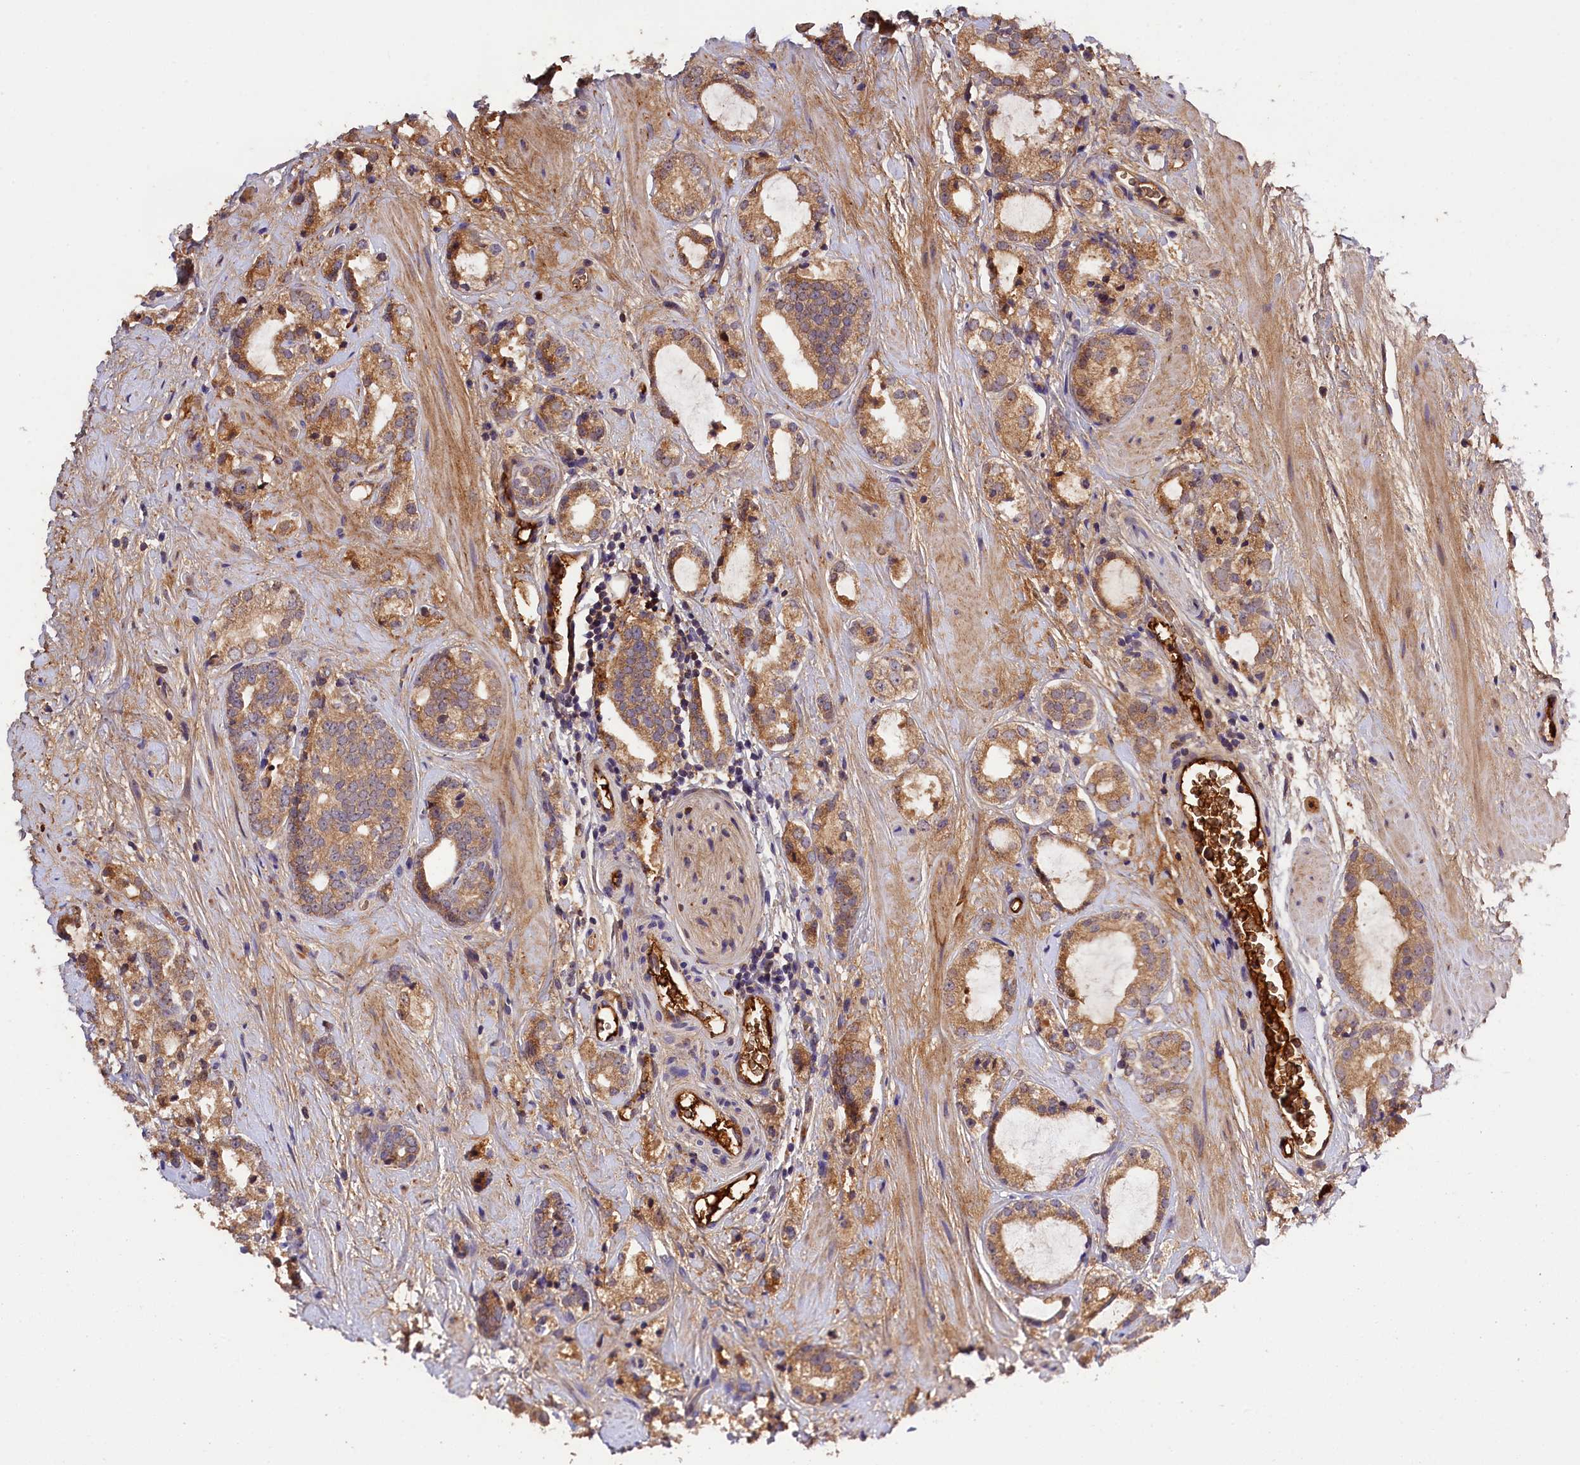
{"staining": {"intensity": "moderate", "quantity": ">75%", "location": "cytoplasmic/membranous"}, "tissue": "prostate cancer", "cell_type": "Tumor cells", "image_type": "cancer", "snomed": [{"axis": "morphology", "description": "Adenocarcinoma, High grade"}, {"axis": "topography", "description": "Prostate"}], "caption": "Adenocarcinoma (high-grade) (prostate) stained with a protein marker displays moderate staining in tumor cells.", "gene": "PHAF1", "patient": {"sex": "male", "age": 64}}